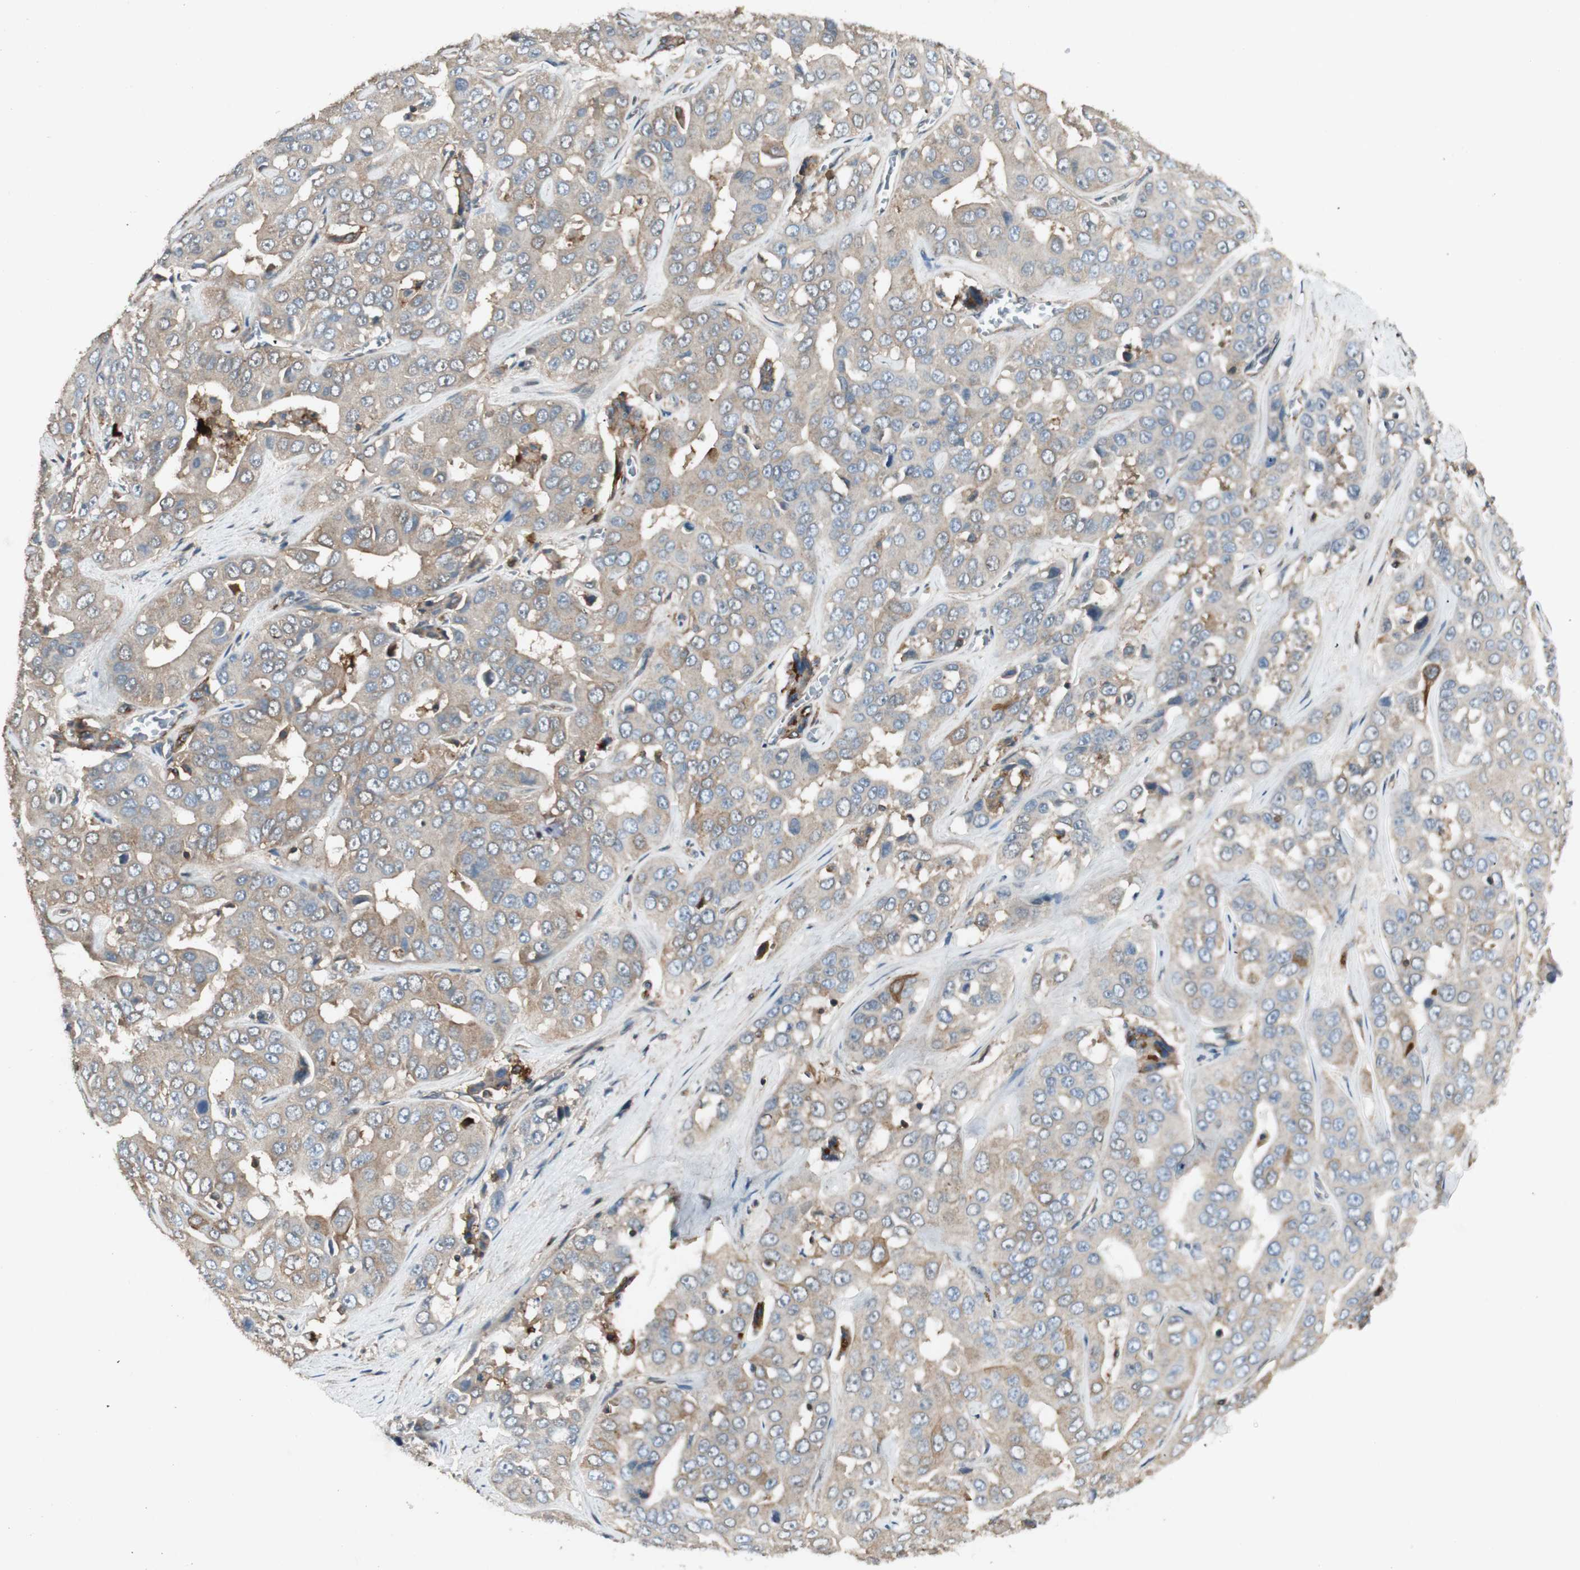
{"staining": {"intensity": "weak", "quantity": ">75%", "location": "cytoplasmic/membranous"}, "tissue": "liver cancer", "cell_type": "Tumor cells", "image_type": "cancer", "snomed": [{"axis": "morphology", "description": "Cholangiocarcinoma"}, {"axis": "topography", "description": "Liver"}], "caption": "Tumor cells reveal low levels of weak cytoplasmic/membranous positivity in about >75% of cells in human liver cancer.", "gene": "BTN3A3", "patient": {"sex": "female", "age": 52}}